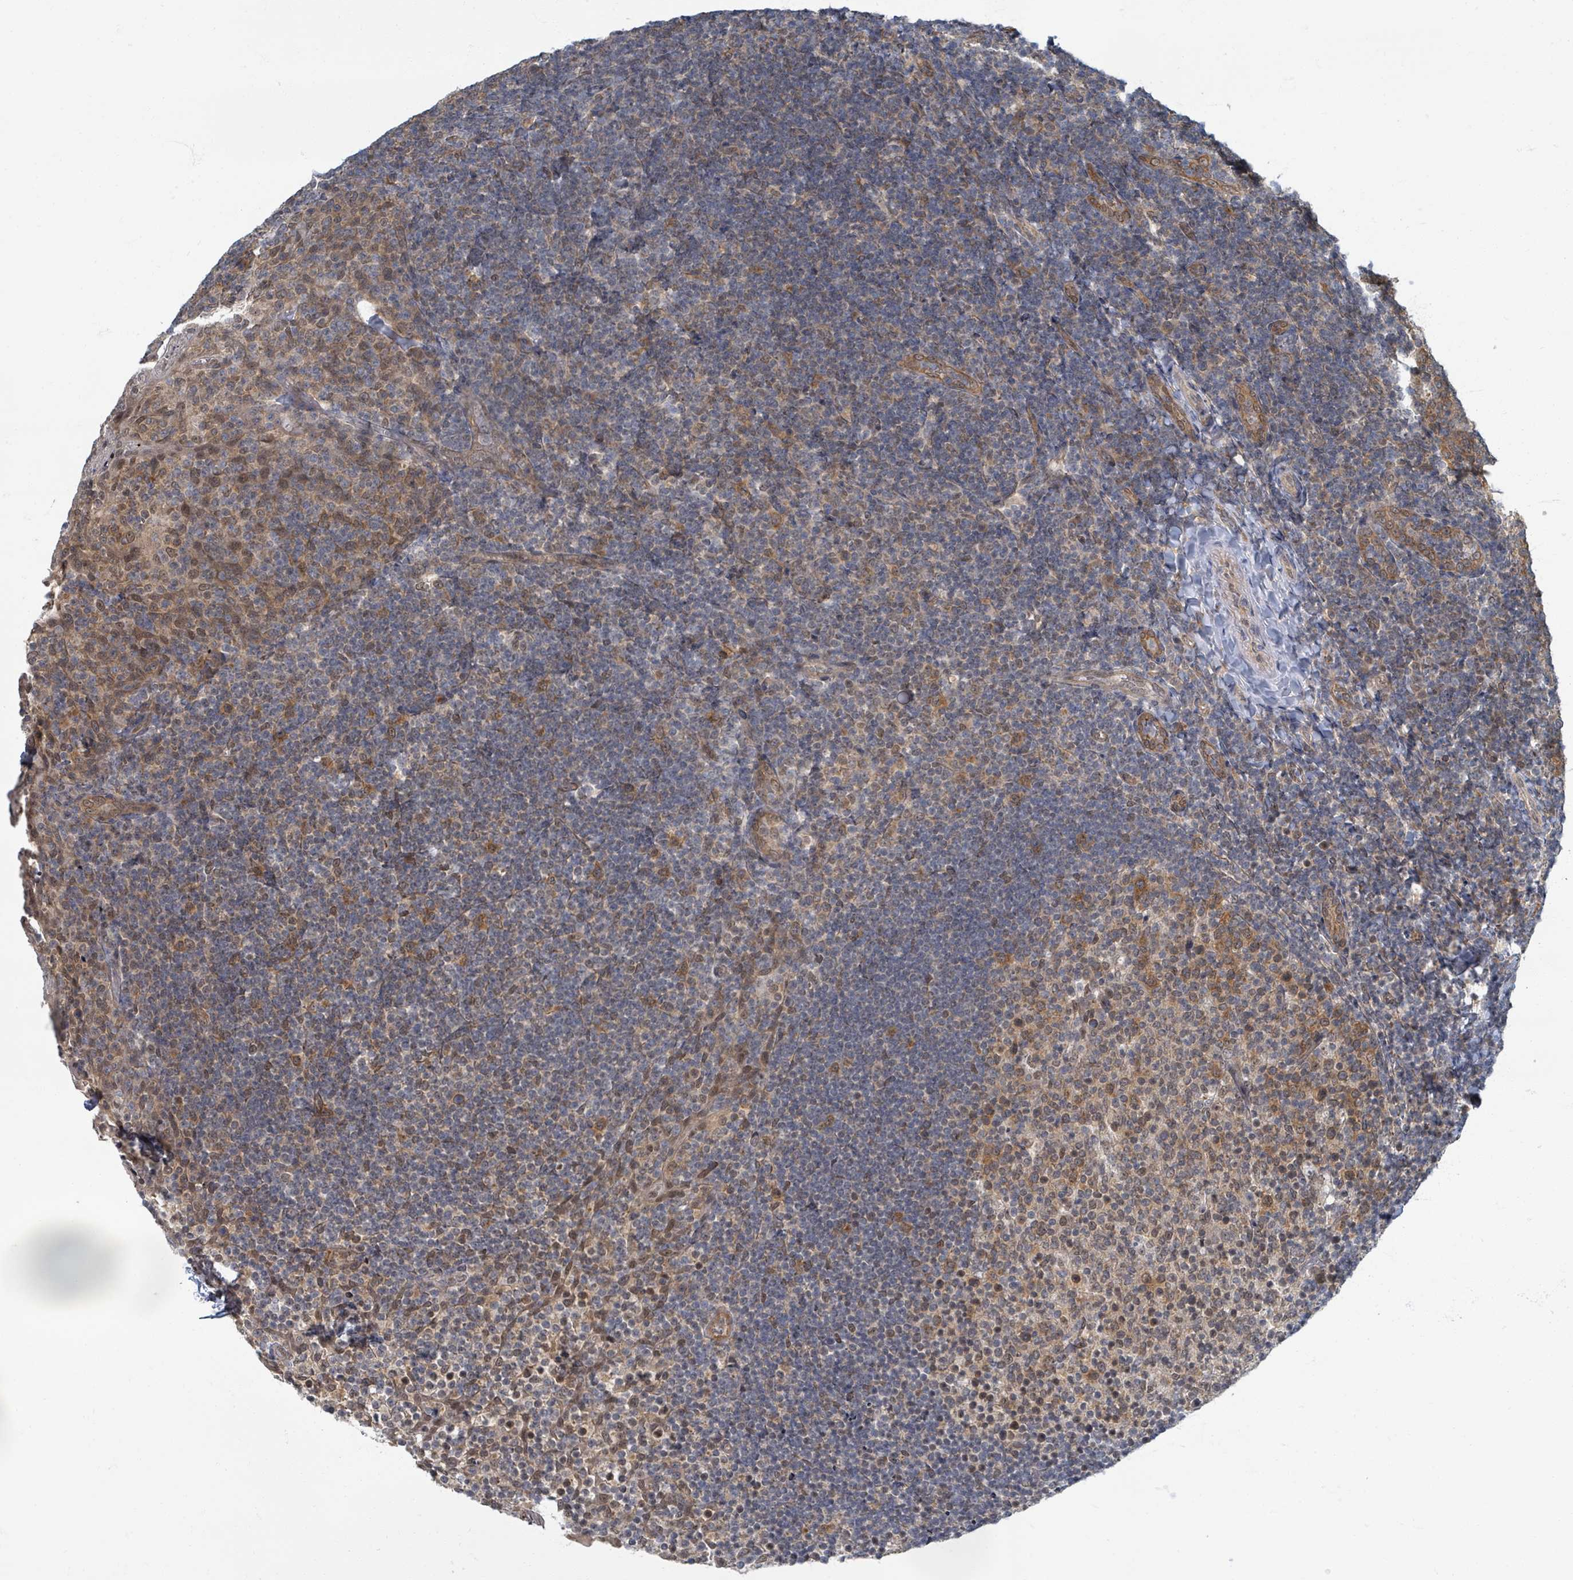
{"staining": {"intensity": "moderate", "quantity": "25%-75%", "location": "cytoplasmic/membranous,nuclear"}, "tissue": "tonsil", "cell_type": "Germinal center cells", "image_type": "normal", "snomed": [{"axis": "morphology", "description": "Normal tissue, NOS"}, {"axis": "topography", "description": "Tonsil"}], "caption": "This micrograph exhibits immunohistochemistry staining of benign tonsil, with medium moderate cytoplasmic/membranous,nuclear staining in approximately 25%-75% of germinal center cells.", "gene": "INTS15", "patient": {"sex": "female", "age": 10}}